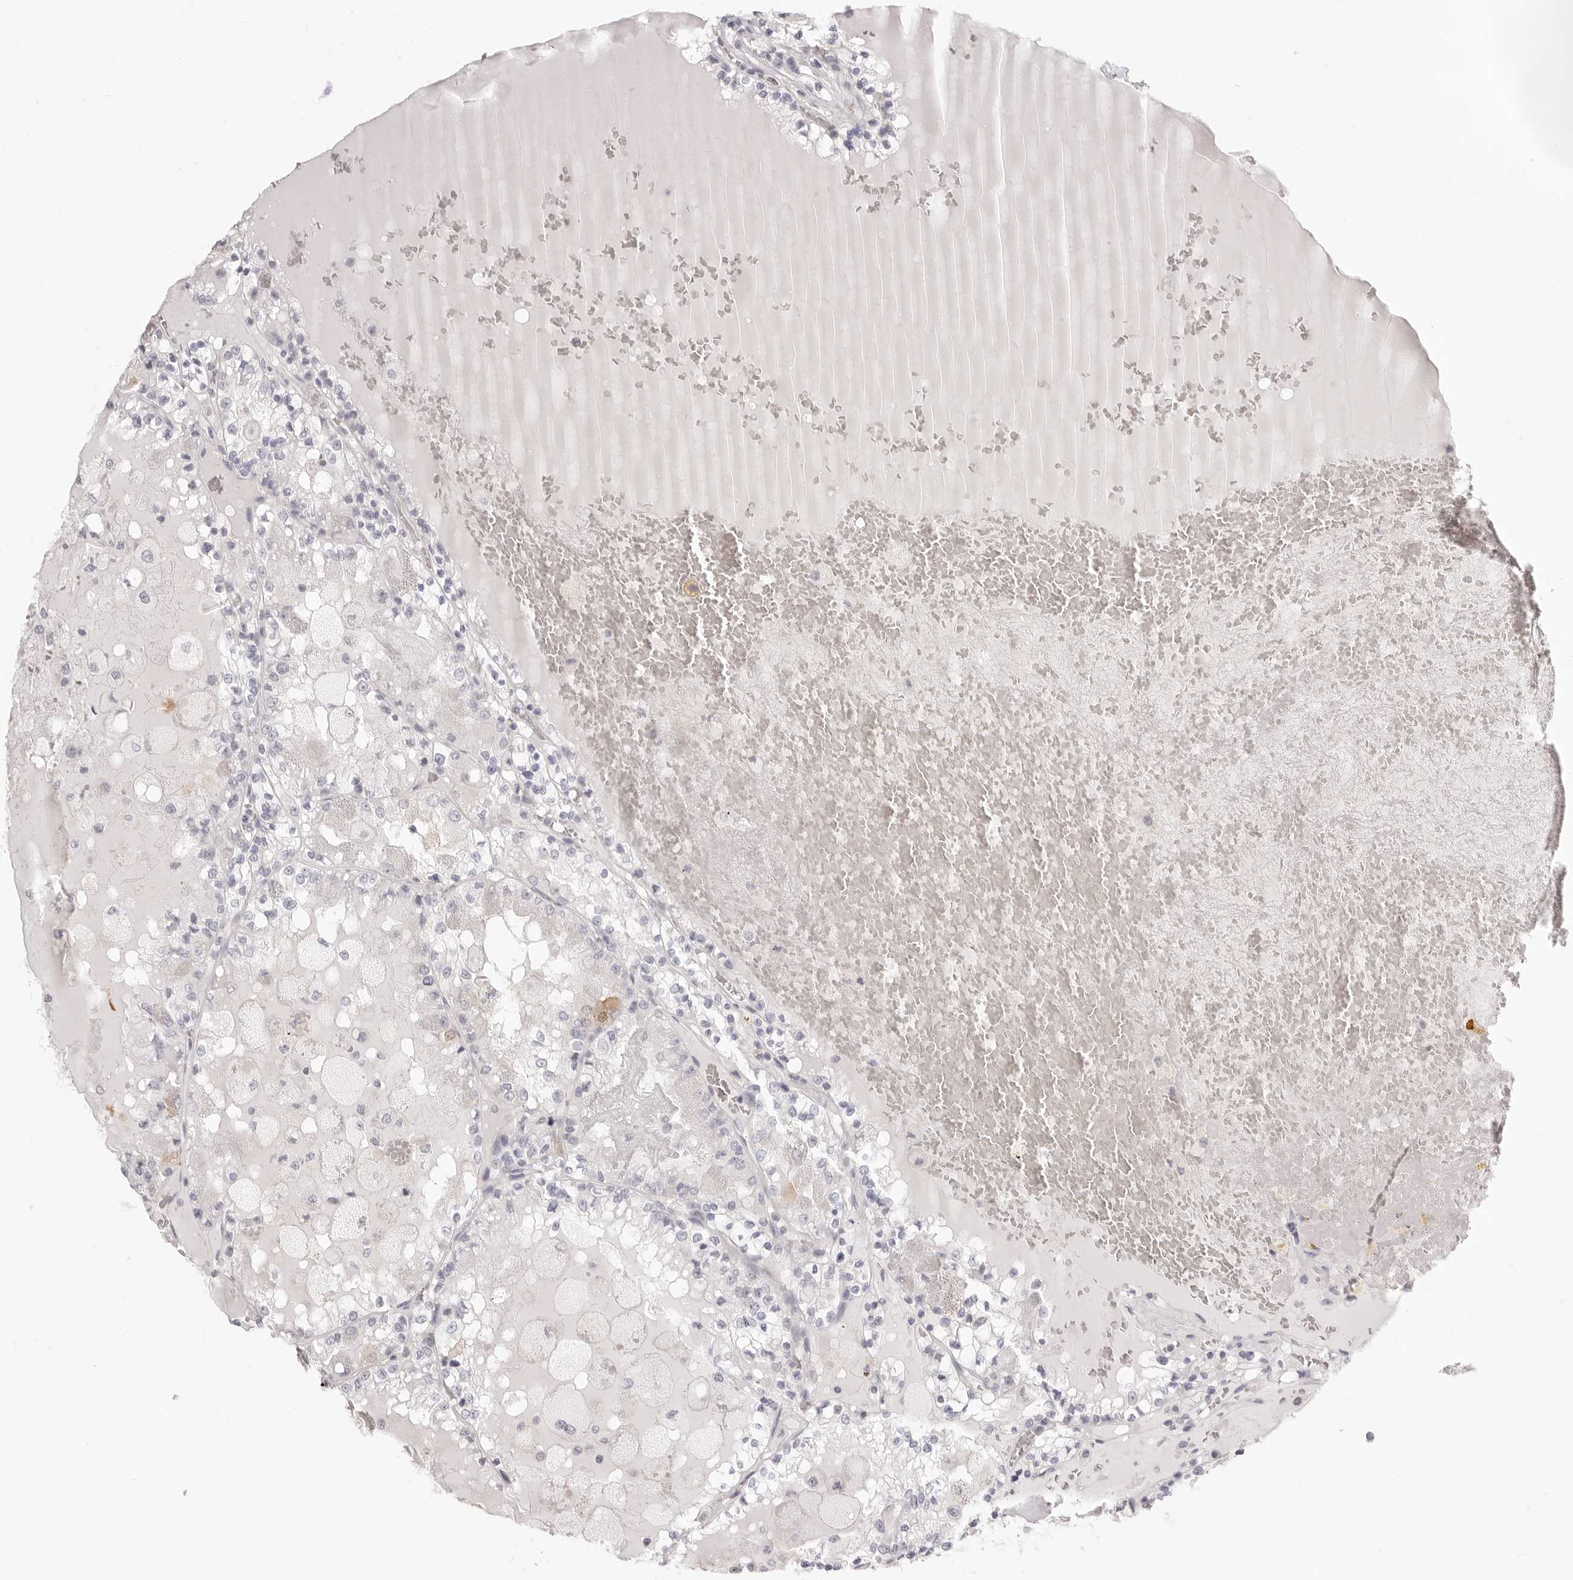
{"staining": {"intensity": "negative", "quantity": "none", "location": "none"}, "tissue": "renal cancer", "cell_type": "Tumor cells", "image_type": "cancer", "snomed": [{"axis": "morphology", "description": "Adenocarcinoma, NOS"}, {"axis": "topography", "description": "Kidney"}], "caption": "Micrograph shows no protein positivity in tumor cells of renal adenocarcinoma tissue.", "gene": "FABP1", "patient": {"sex": "female", "age": 56}}